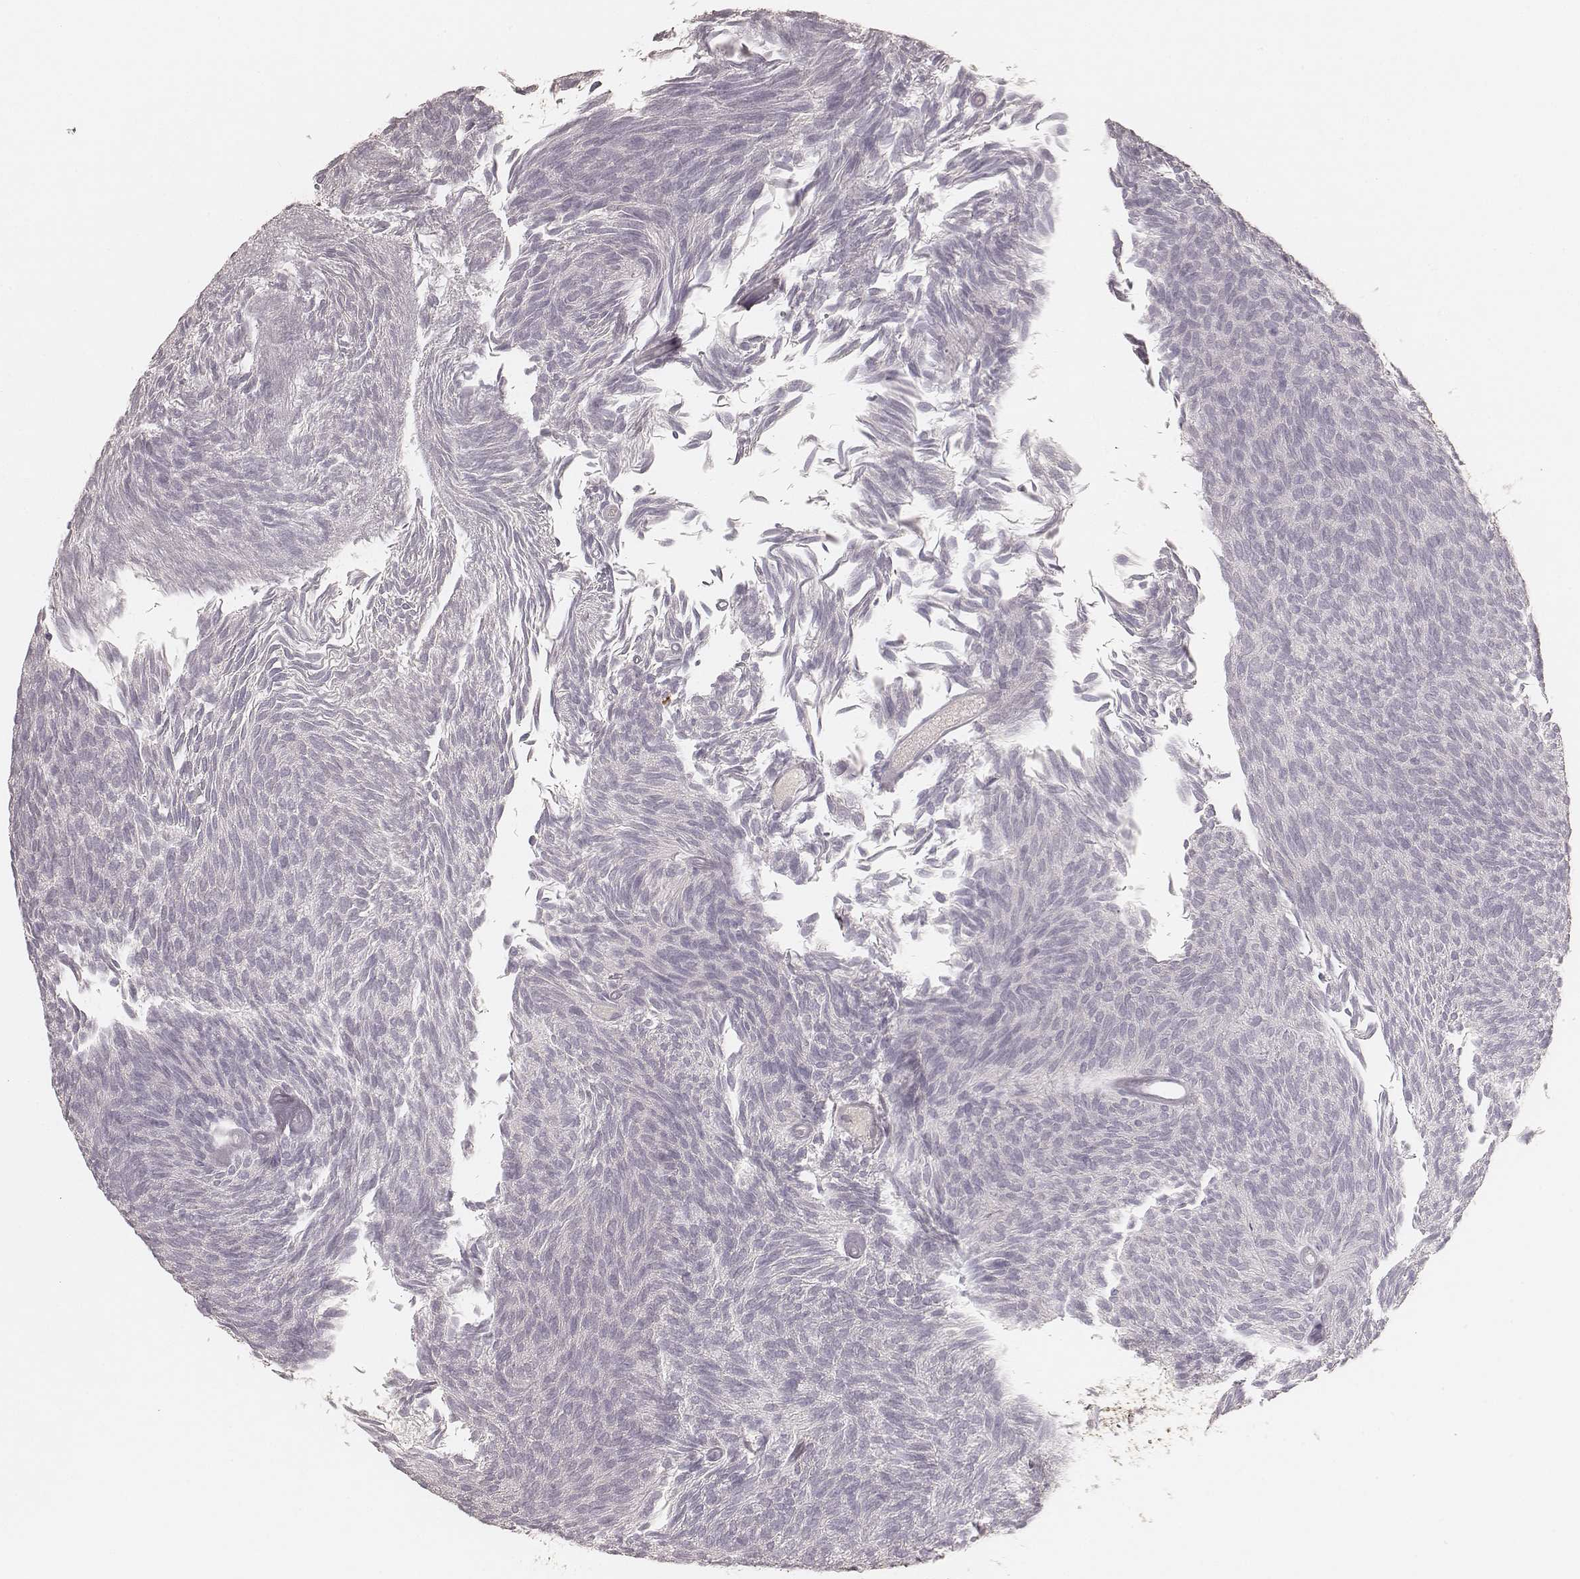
{"staining": {"intensity": "negative", "quantity": "none", "location": "none"}, "tissue": "urothelial cancer", "cell_type": "Tumor cells", "image_type": "cancer", "snomed": [{"axis": "morphology", "description": "Urothelial carcinoma, Low grade"}, {"axis": "topography", "description": "Urinary bladder"}], "caption": "This image is of urothelial cancer stained with immunohistochemistry (IHC) to label a protein in brown with the nuclei are counter-stained blue. There is no staining in tumor cells. (DAB IHC, high magnification).", "gene": "CS", "patient": {"sex": "male", "age": 77}}